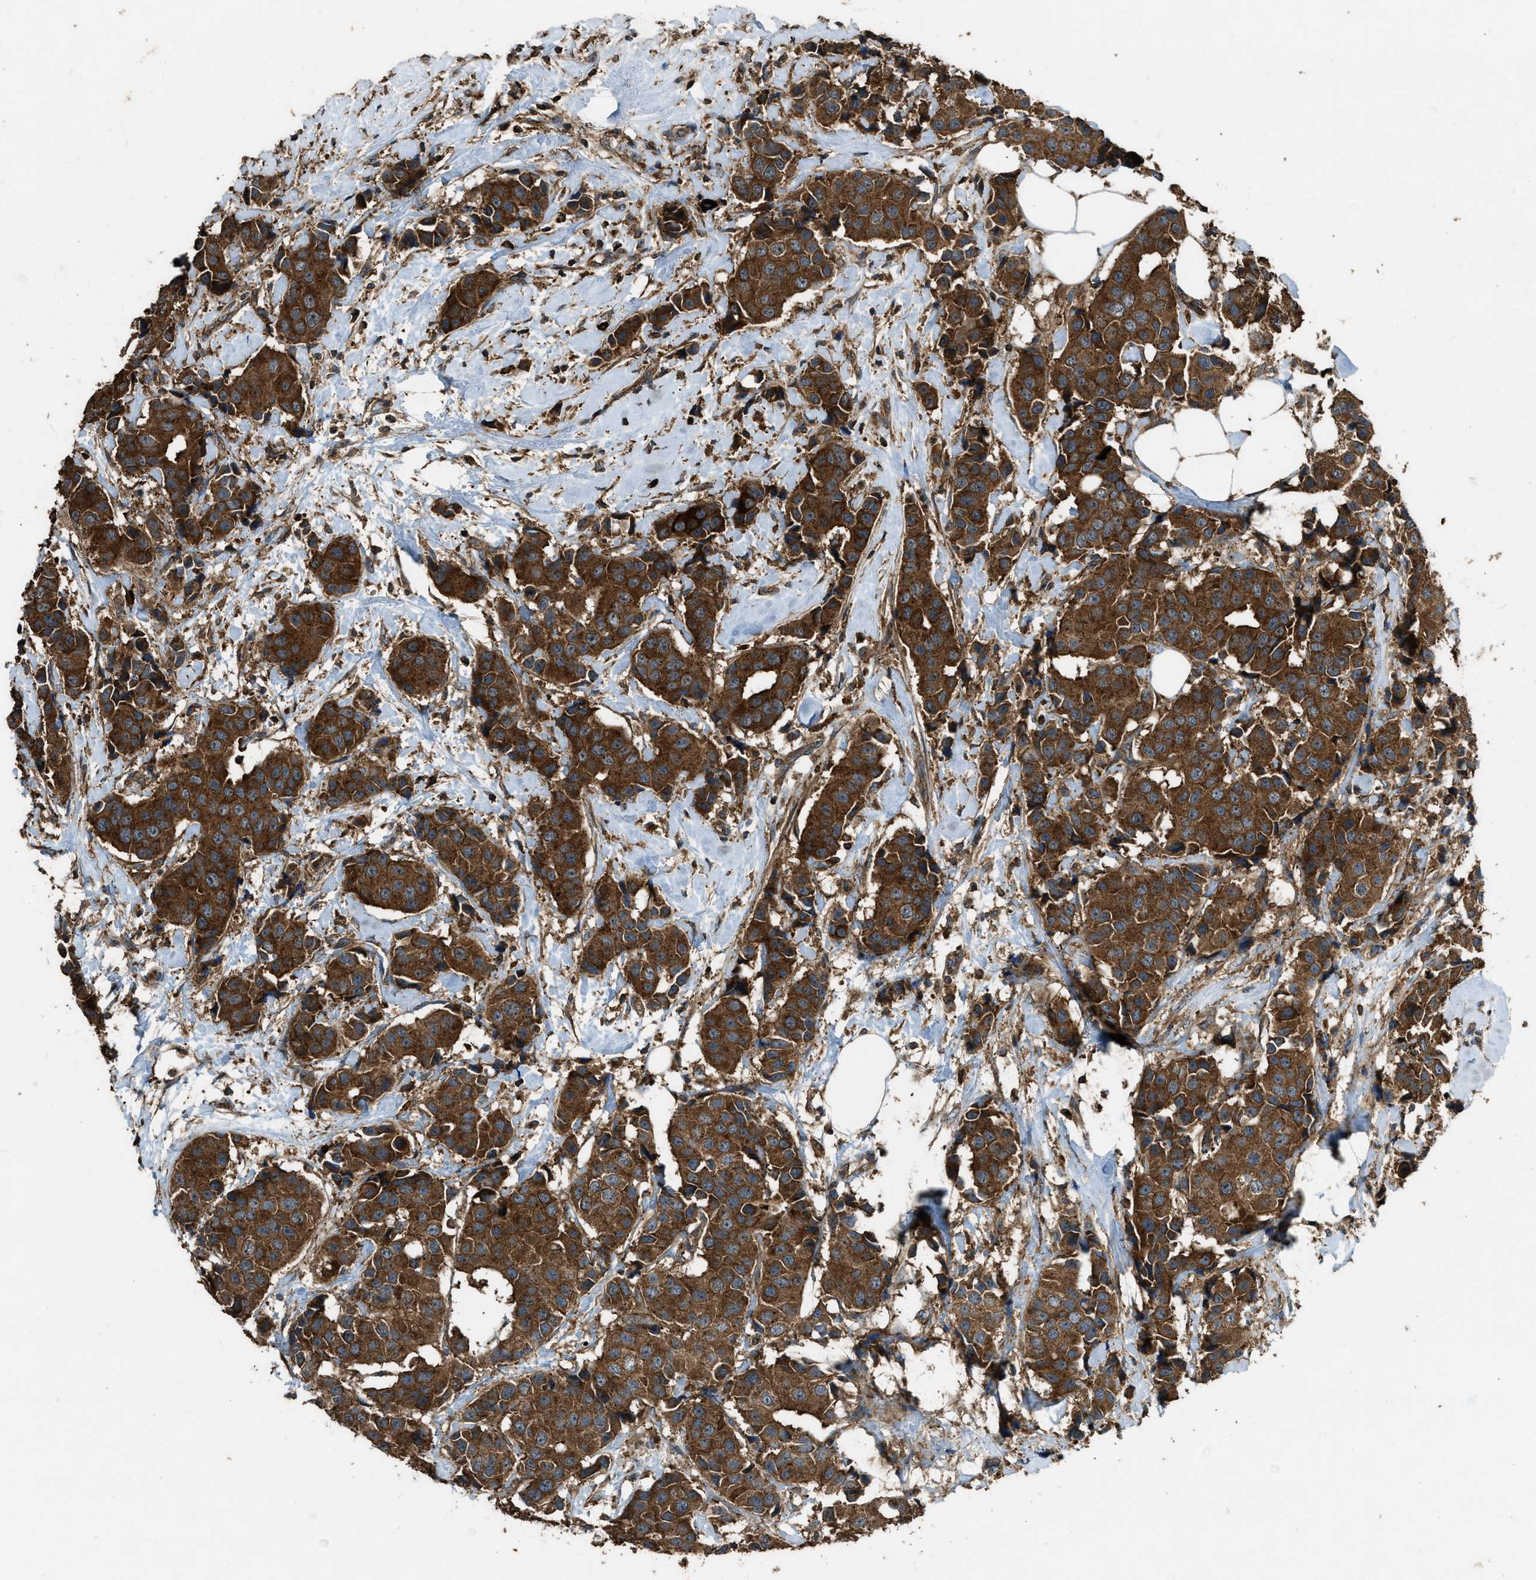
{"staining": {"intensity": "strong", "quantity": ">75%", "location": "cytoplasmic/membranous"}, "tissue": "breast cancer", "cell_type": "Tumor cells", "image_type": "cancer", "snomed": [{"axis": "morphology", "description": "Normal tissue, NOS"}, {"axis": "morphology", "description": "Duct carcinoma"}, {"axis": "topography", "description": "Breast"}], "caption": "Tumor cells display high levels of strong cytoplasmic/membranous positivity in about >75% of cells in breast infiltrating ductal carcinoma. (DAB (3,3'-diaminobenzidine) = brown stain, brightfield microscopy at high magnification).", "gene": "MAP3K8", "patient": {"sex": "female", "age": 39}}